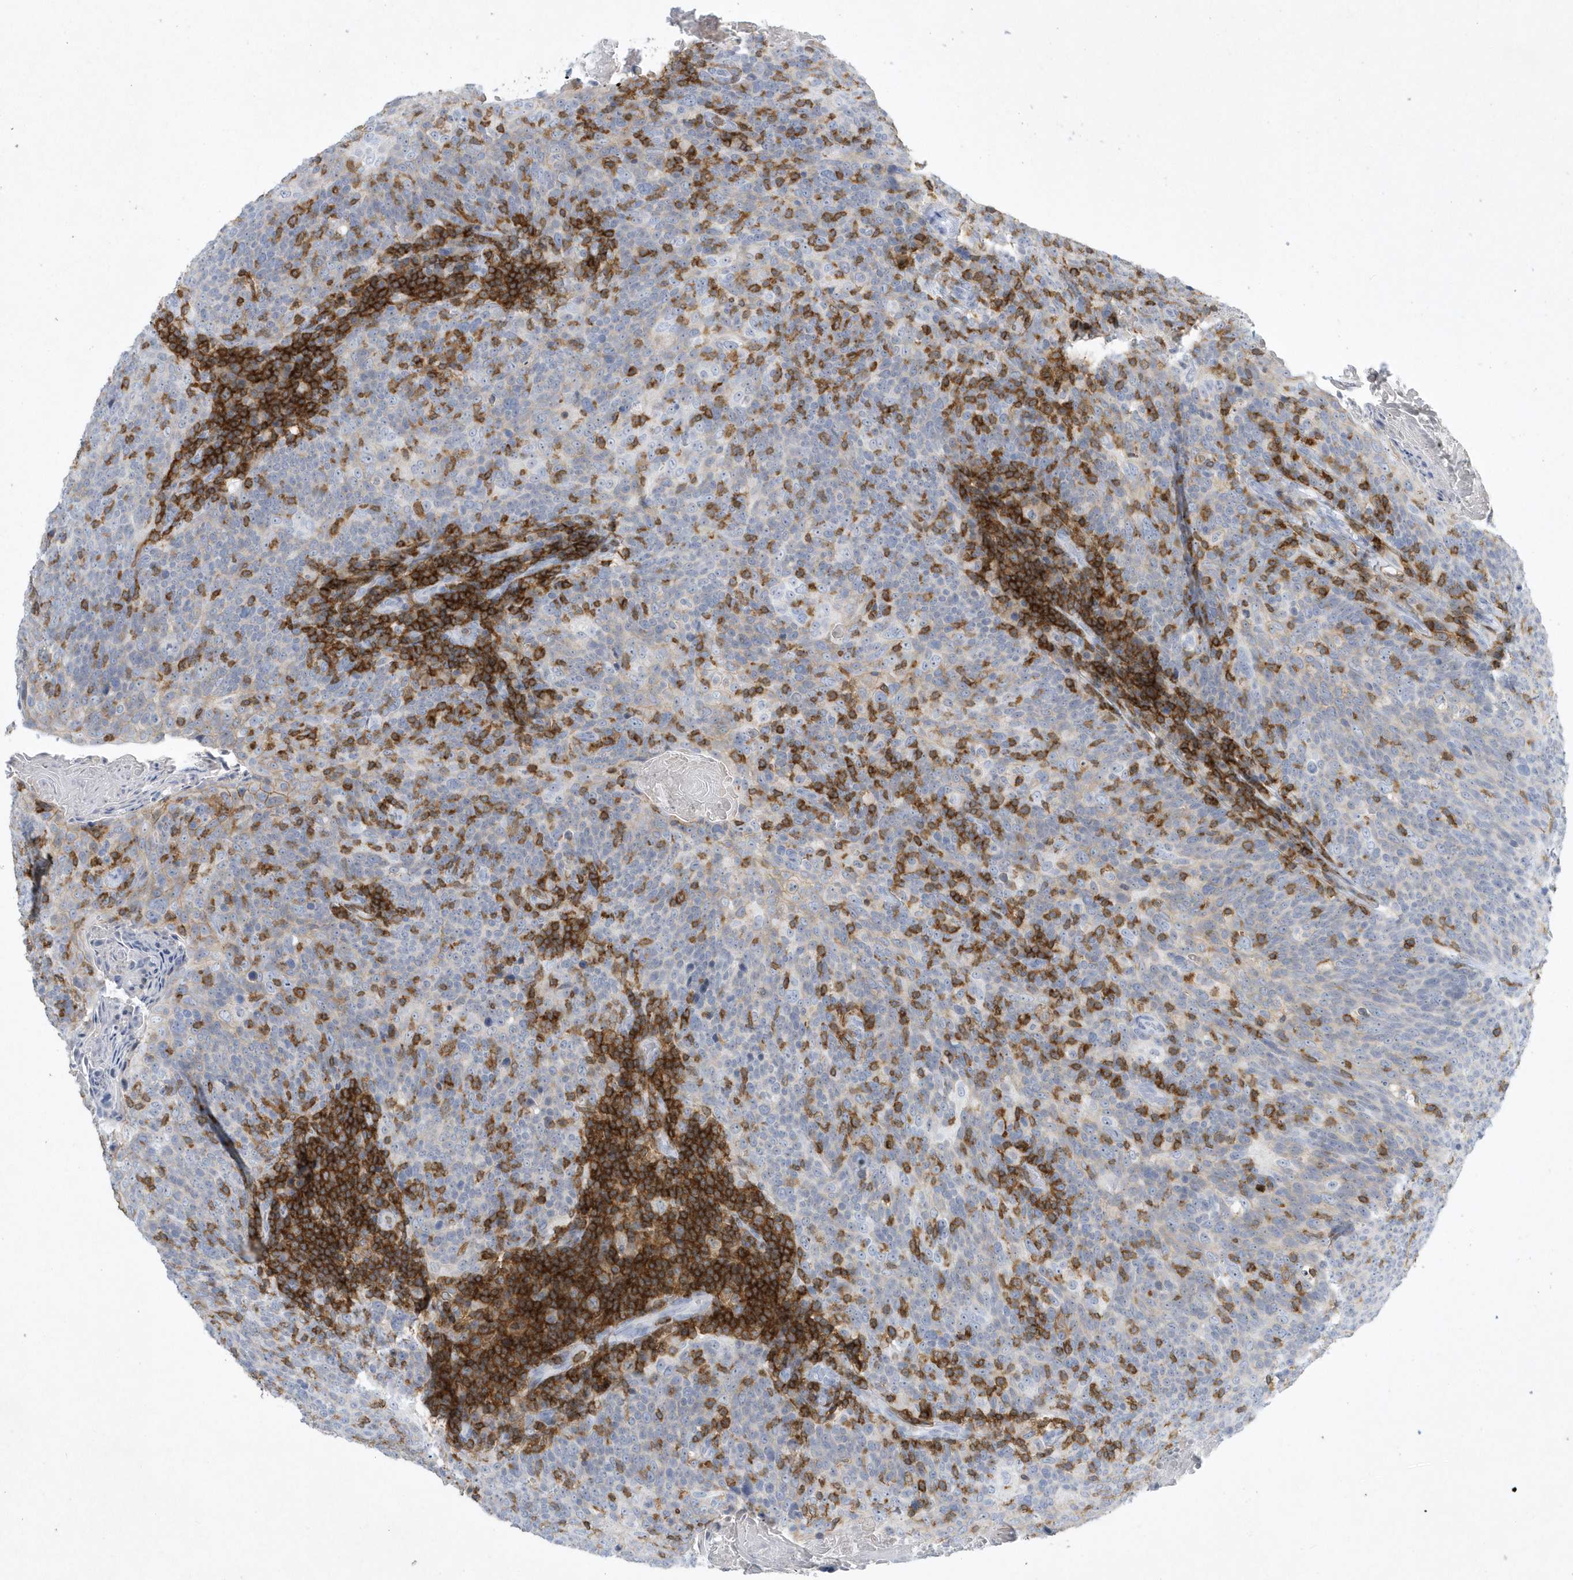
{"staining": {"intensity": "negative", "quantity": "none", "location": "none"}, "tissue": "head and neck cancer", "cell_type": "Tumor cells", "image_type": "cancer", "snomed": [{"axis": "morphology", "description": "Squamous cell carcinoma, NOS"}, {"axis": "morphology", "description": "Squamous cell carcinoma, metastatic, NOS"}, {"axis": "topography", "description": "Lymph node"}, {"axis": "topography", "description": "Head-Neck"}], "caption": "Head and neck cancer (metastatic squamous cell carcinoma) was stained to show a protein in brown. There is no significant staining in tumor cells.", "gene": "PSD4", "patient": {"sex": "male", "age": 62}}